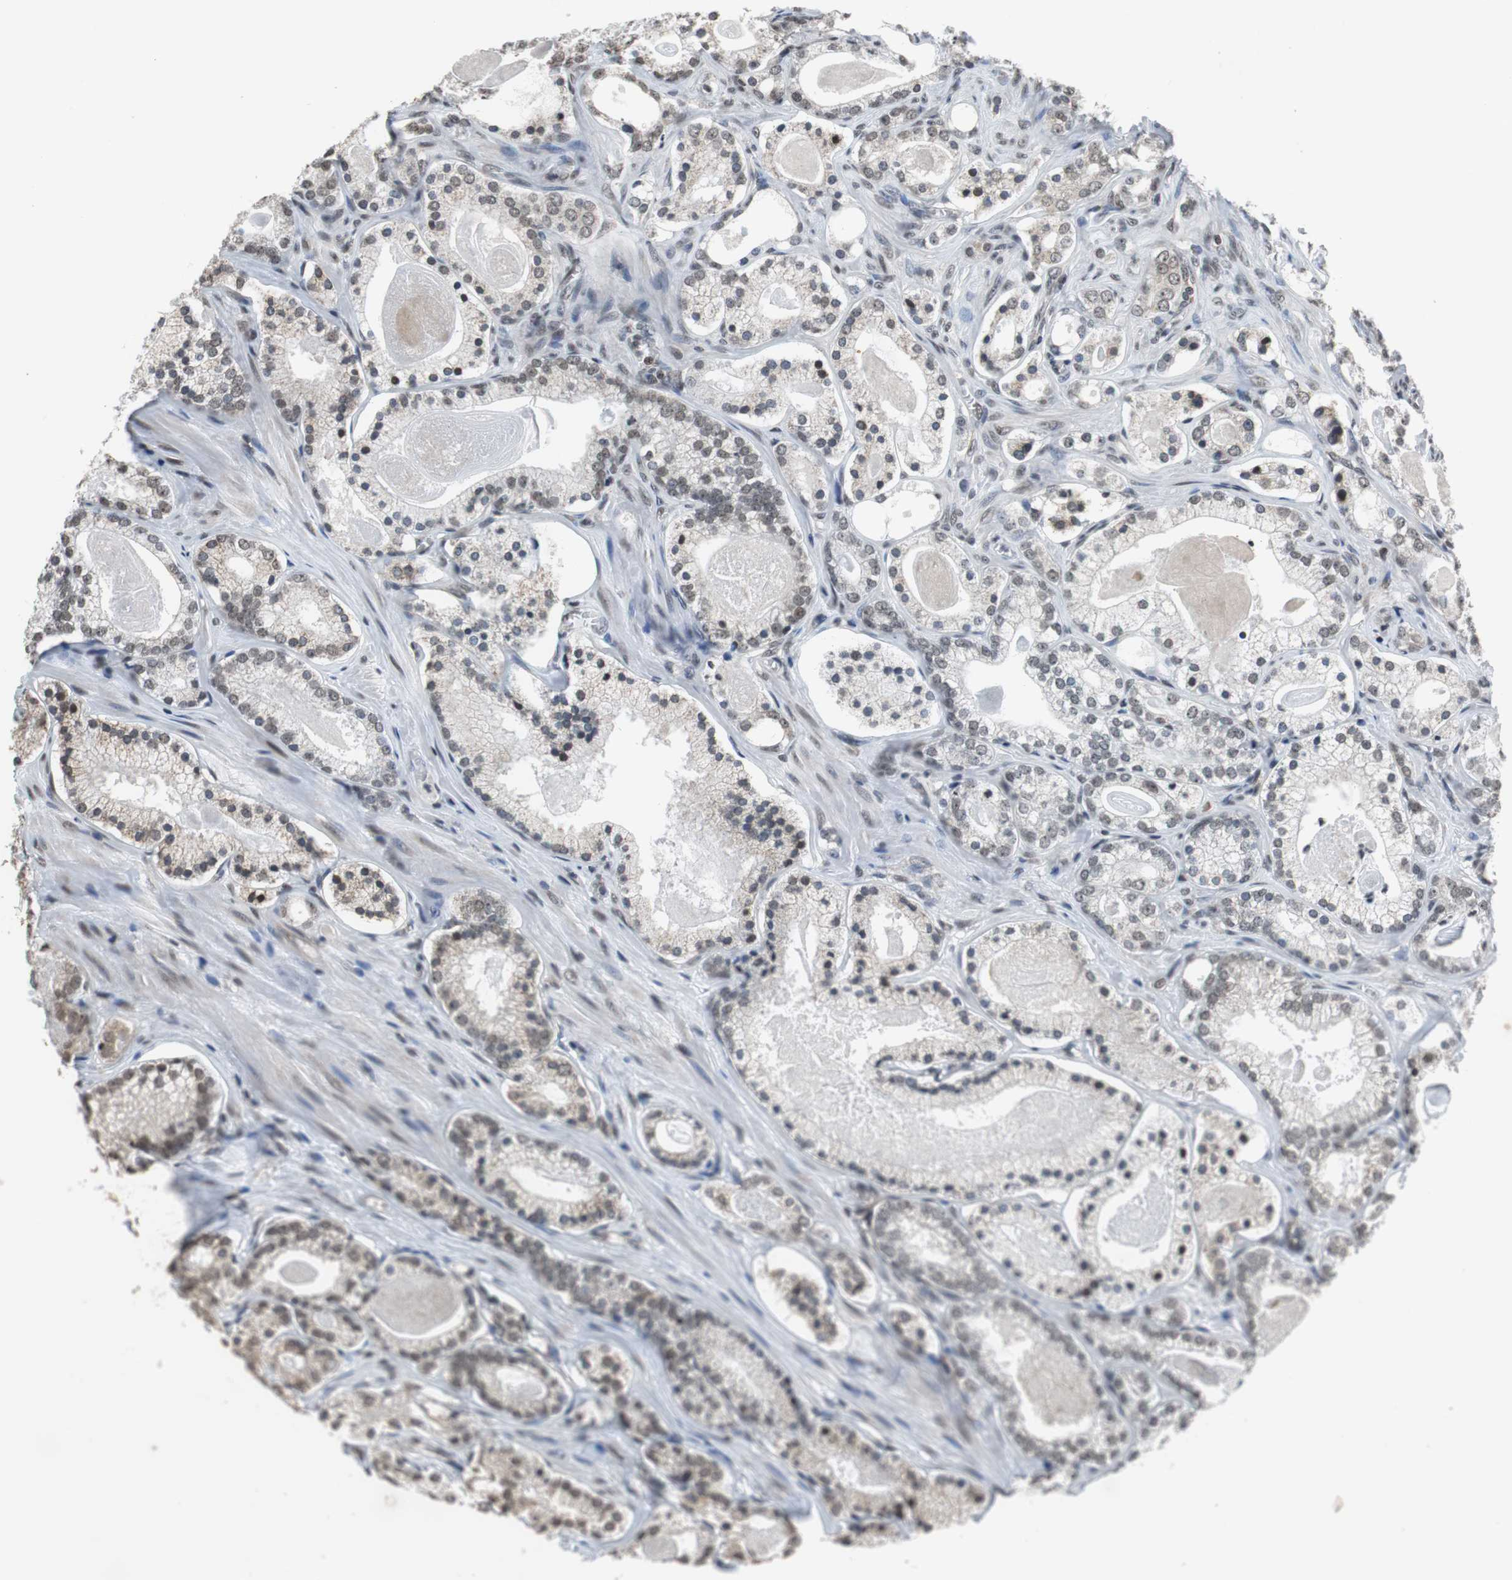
{"staining": {"intensity": "weak", "quantity": ">75%", "location": "cytoplasmic/membranous,nuclear"}, "tissue": "prostate cancer", "cell_type": "Tumor cells", "image_type": "cancer", "snomed": [{"axis": "morphology", "description": "Adenocarcinoma, Low grade"}, {"axis": "topography", "description": "Prostate"}], "caption": "Approximately >75% of tumor cells in human prostate cancer exhibit weak cytoplasmic/membranous and nuclear protein staining as visualized by brown immunohistochemical staining.", "gene": "REST", "patient": {"sex": "male", "age": 59}}